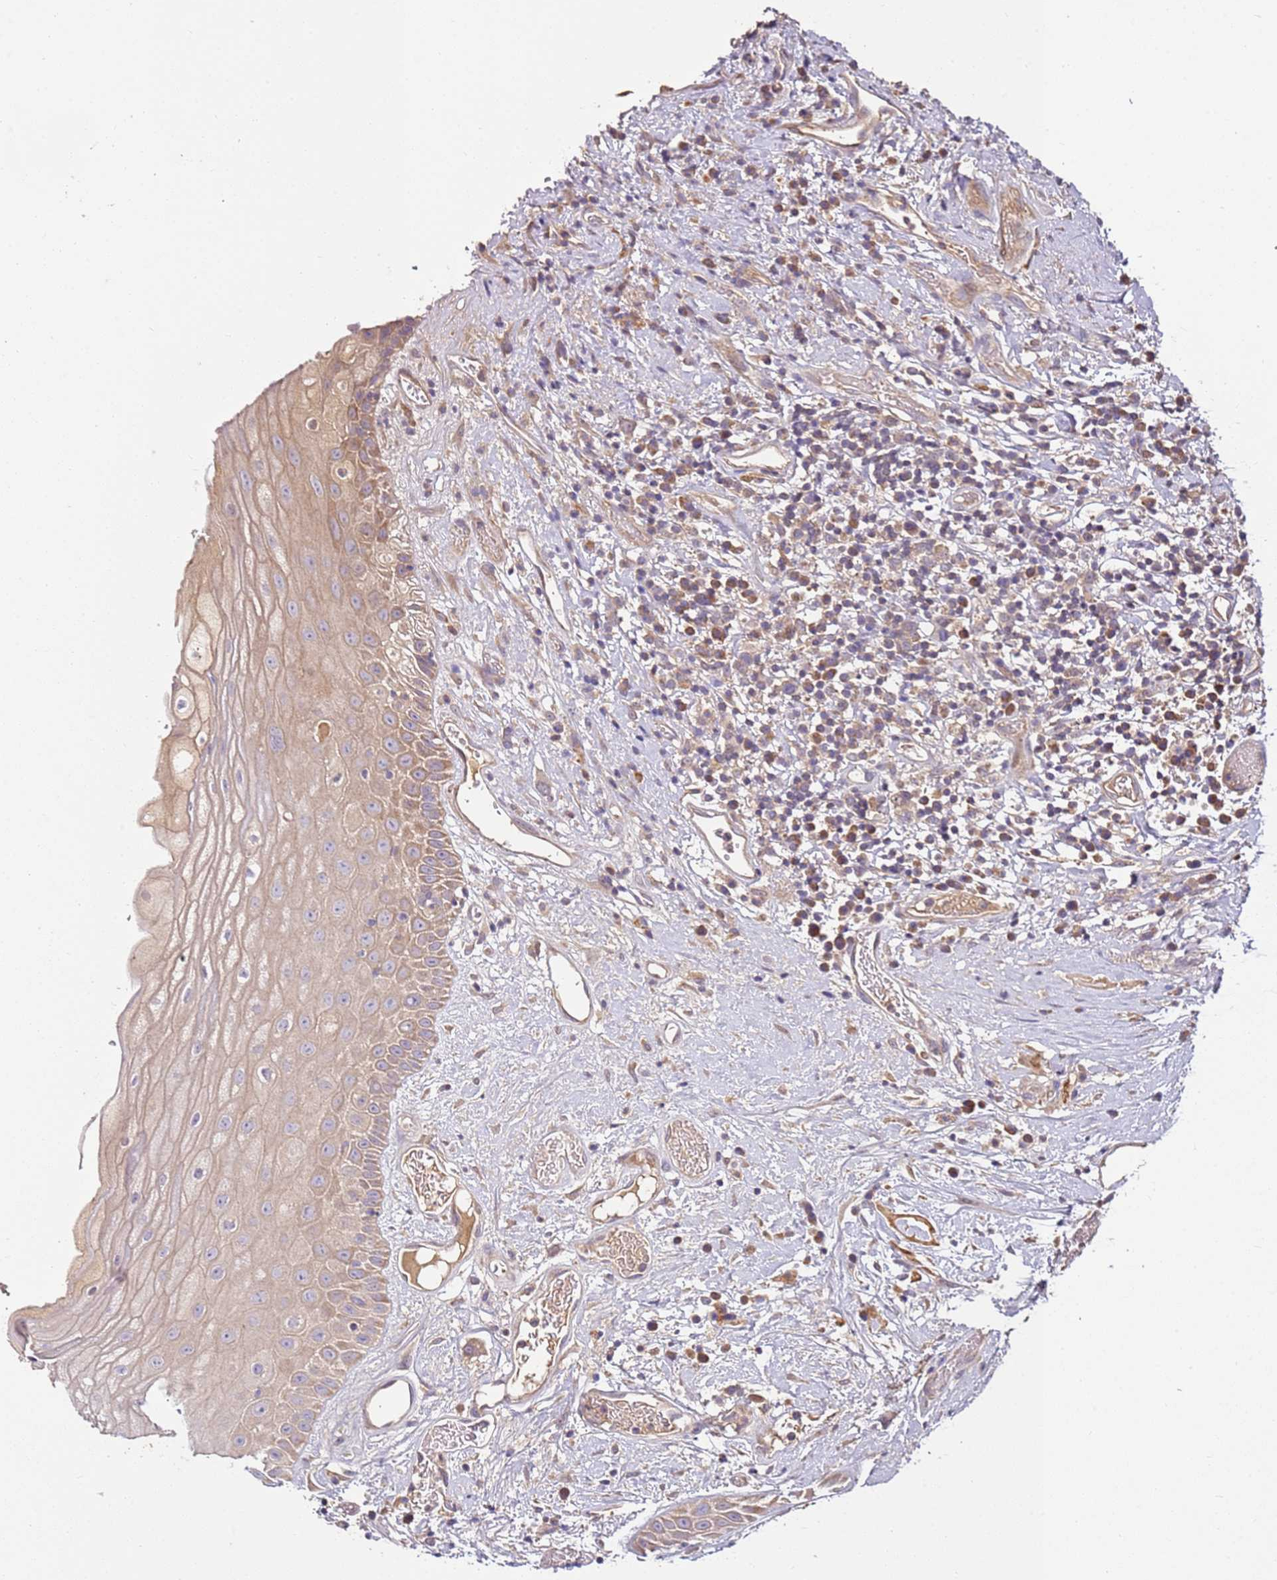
{"staining": {"intensity": "weak", "quantity": ">75%", "location": "cytoplasmic/membranous"}, "tissue": "oral mucosa", "cell_type": "Squamous epithelial cells", "image_type": "normal", "snomed": [{"axis": "morphology", "description": "Normal tissue, NOS"}, {"axis": "topography", "description": "Oral tissue"}], "caption": "Oral mucosa stained for a protein (brown) reveals weak cytoplasmic/membranous positive positivity in approximately >75% of squamous epithelial cells.", "gene": "KRTAP21", "patient": {"sex": "female", "age": 76}}